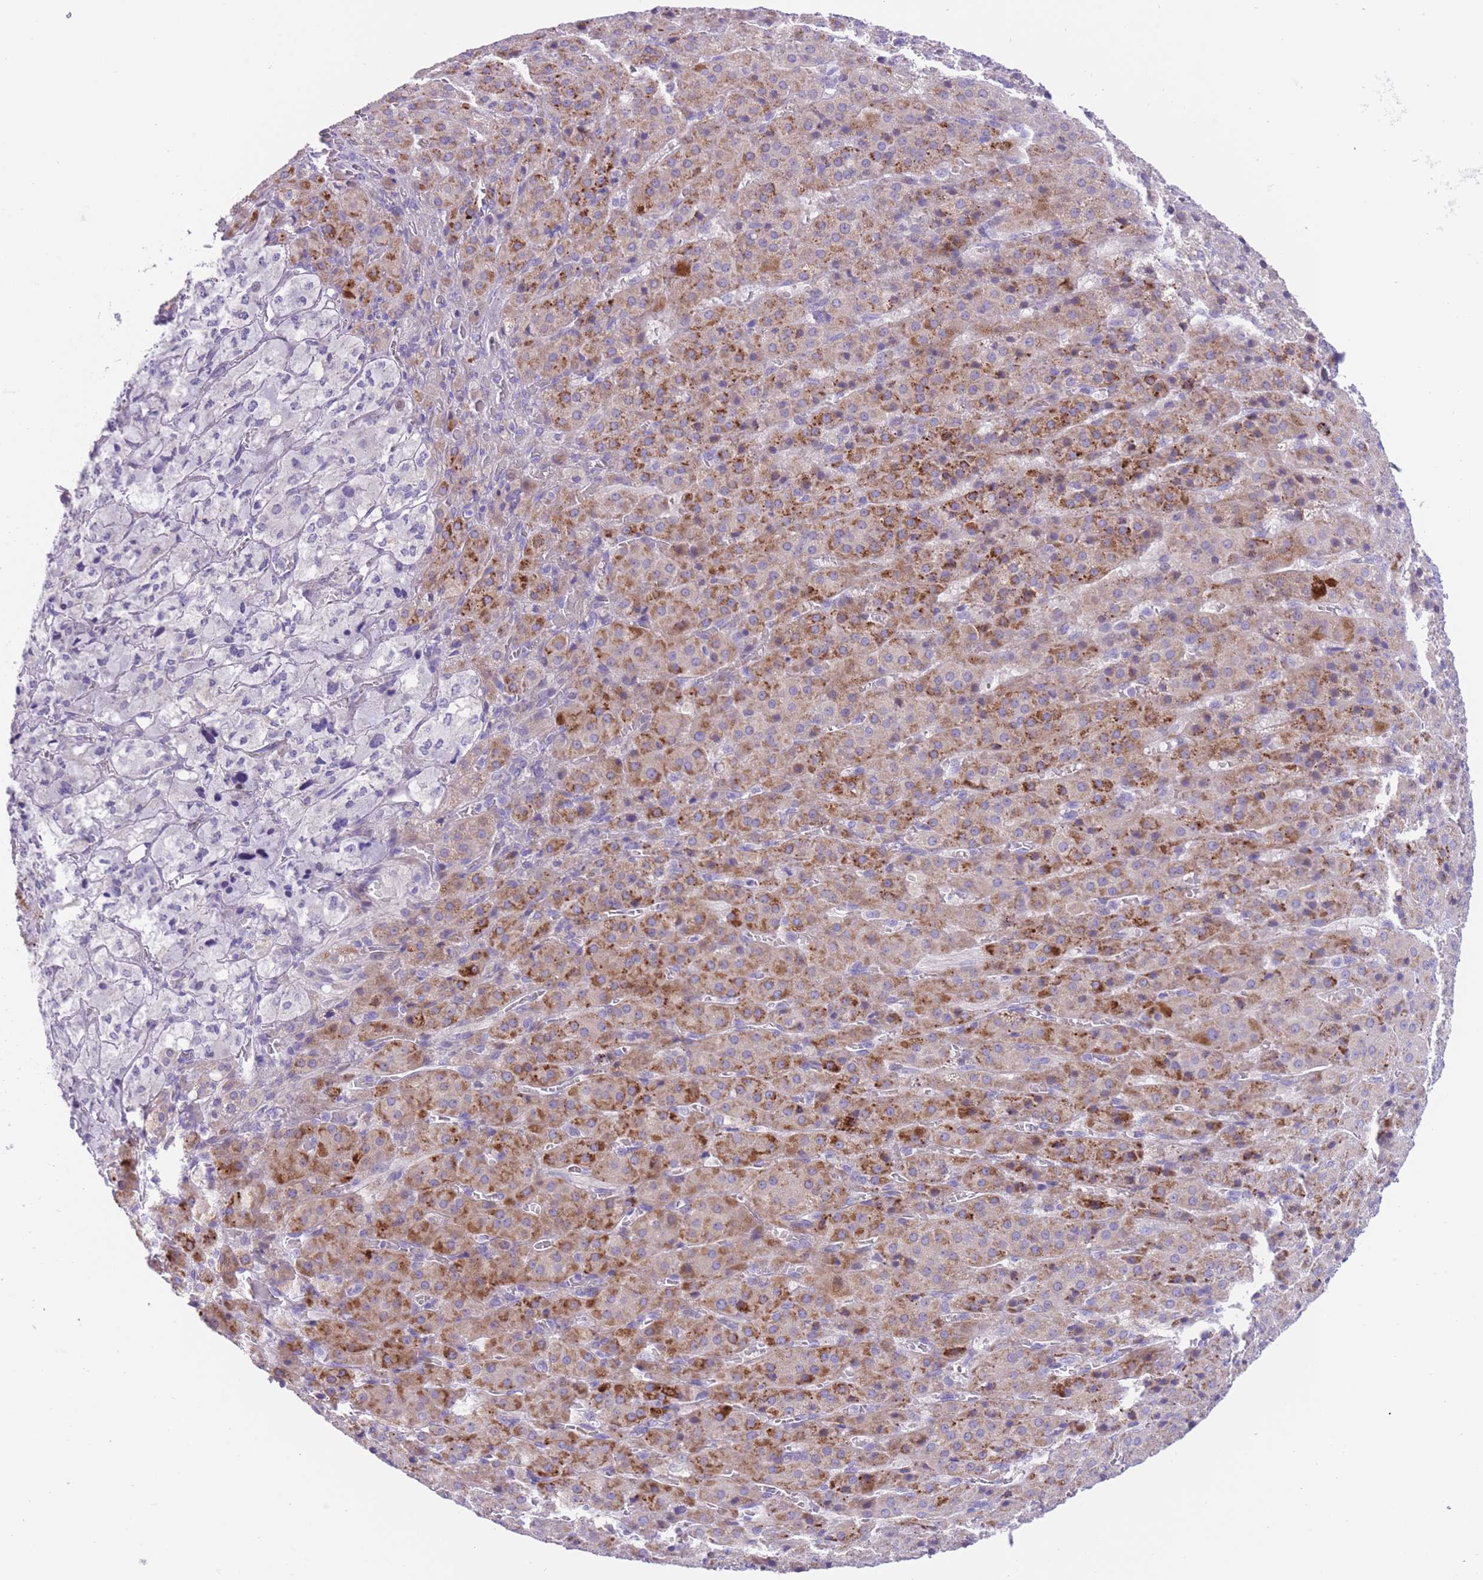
{"staining": {"intensity": "strong", "quantity": "25%-75%", "location": "cytoplasmic/membranous"}, "tissue": "adrenal gland", "cell_type": "Glandular cells", "image_type": "normal", "snomed": [{"axis": "morphology", "description": "Normal tissue, NOS"}, {"axis": "topography", "description": "Adrenal gland"}], "caption": "Protein staining shows strong cytoplasmic/membranous positivity in approximately 25%-75% of glandular cells in normal adrenal gland.", "gene": "QTRT1", "patient": {"sex": "female", "age": 41}}